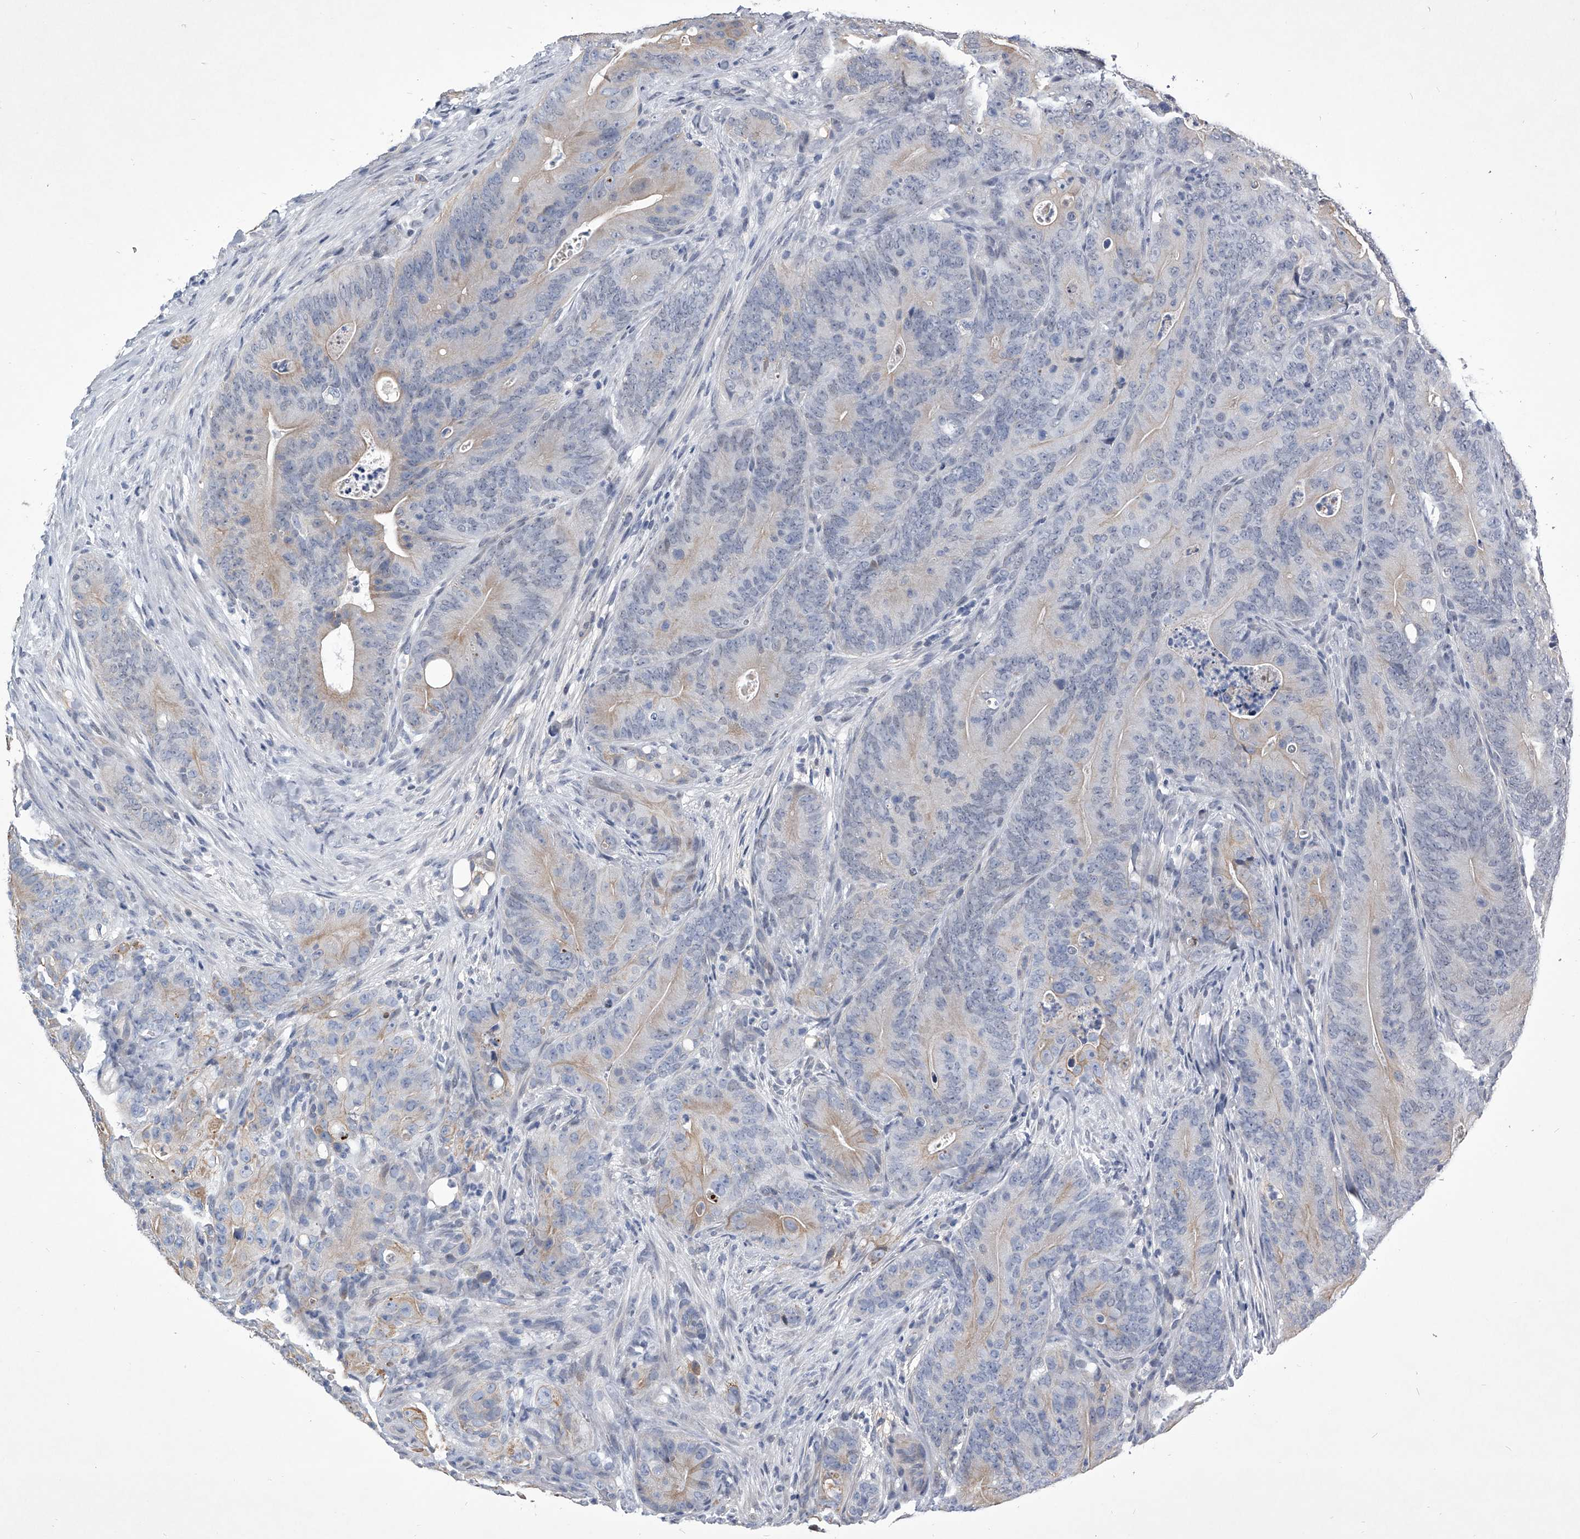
{"staining": {"intensity": "weak", "quantity": "<25%", "location": "cytoplasmic/membranous"}, "tissue": "colorectal cancer", "cell_type": "Tumor cells", "image_type": "cancer", "snomed": [{"axis": "morphology", "description": "Normal tissue, NOS"}, {"axis": "topography", "description": "Colon"}], "caption": "Immunohistochemistry of human colorectal cancer reveals no expression in tumor cells.", "gene": "ZNF76", "patient": {"sex": "female", "age": 82}}